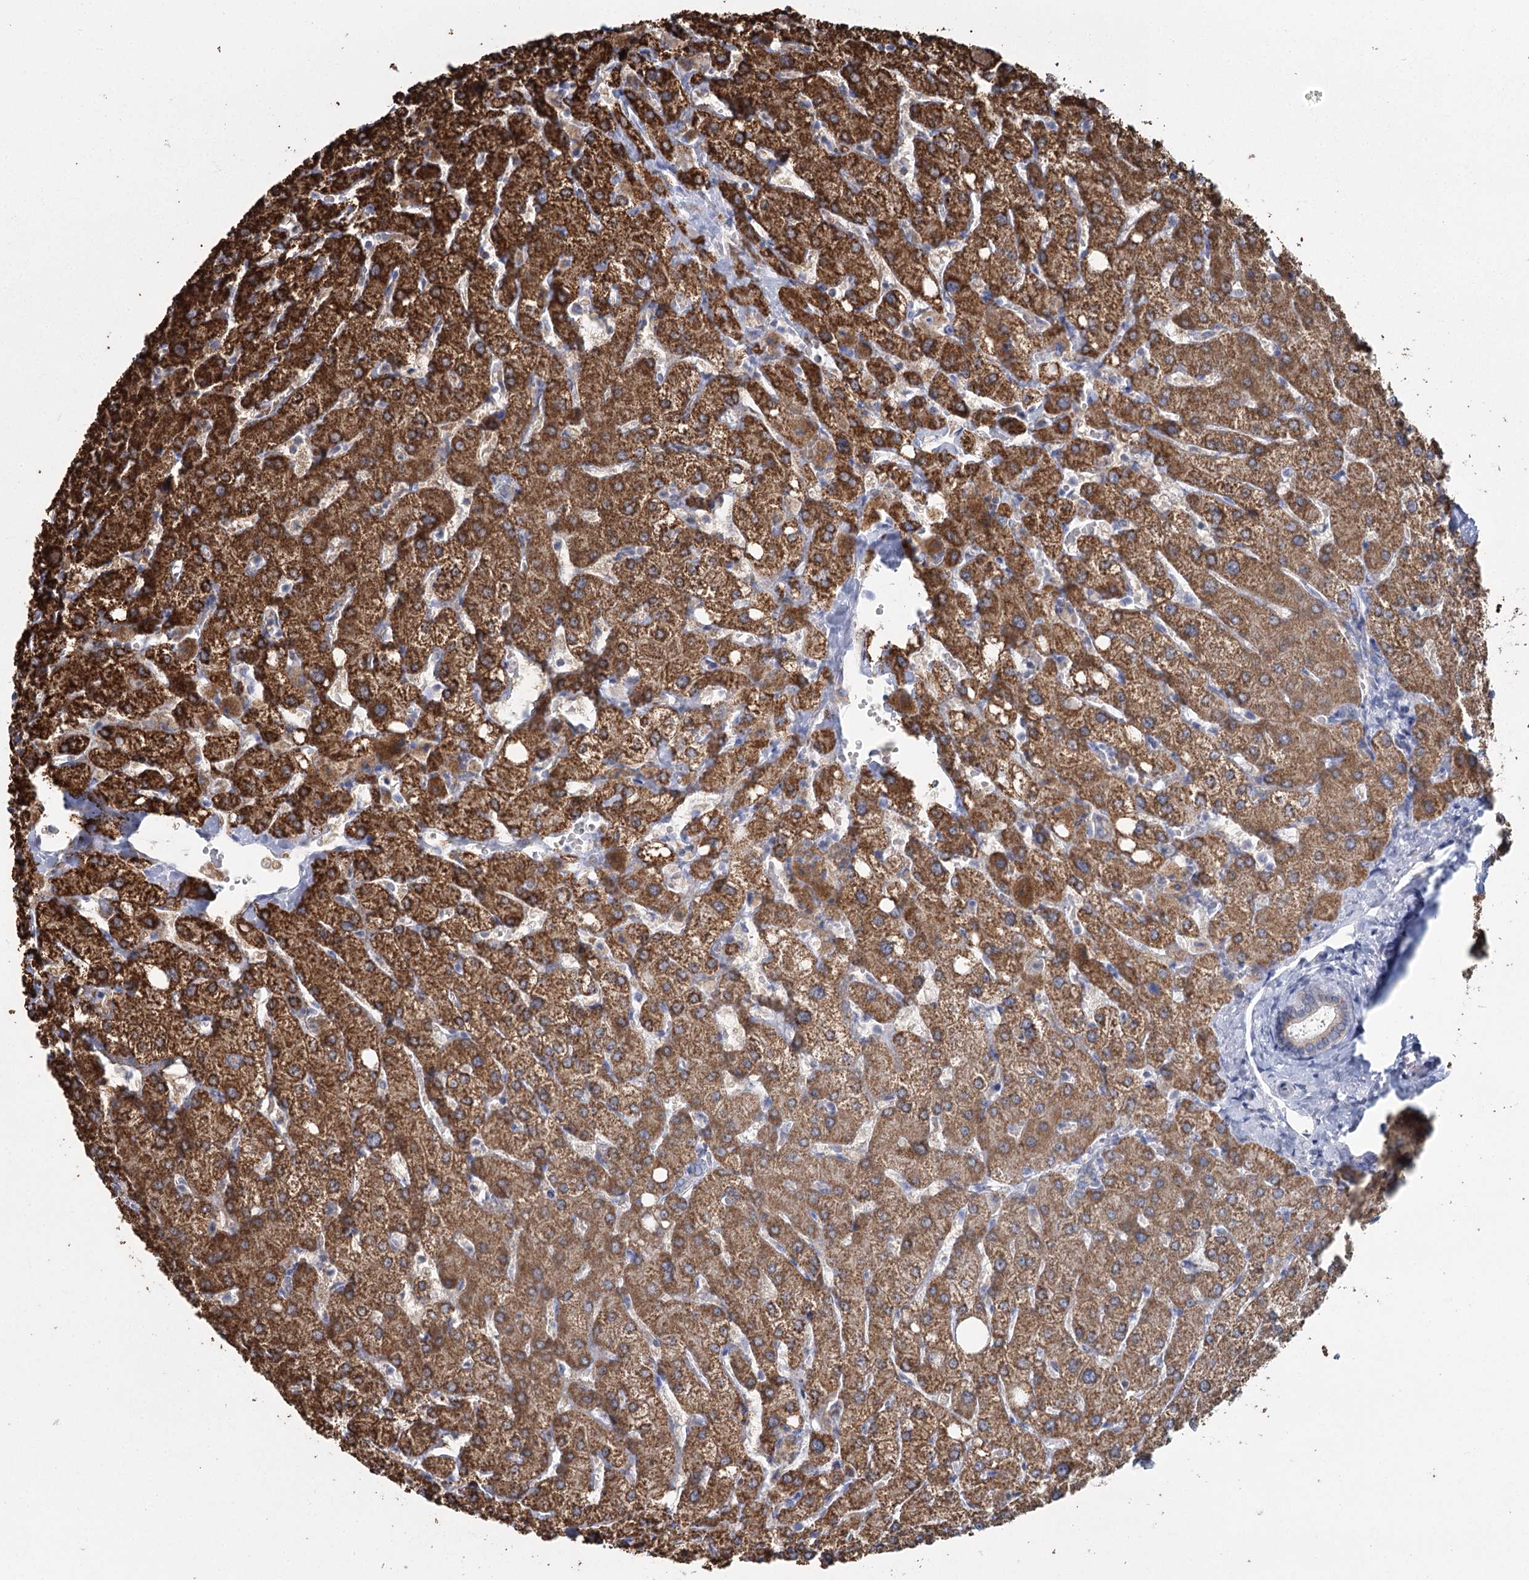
{"staining": {"intensity": "negative", "quantity": "none", "location": "none"}, "tissue": "liver", "cell_type": "Cholangiocytes", "image_type": "normal", "snomed": [{"axis": "morphology", "description": "Normal tissue, NOS"}, {"axis": "topography", "description": "Liver"}], "caption": "This micrograph is of benign liver stained with immunohistochemistry to label a protein in brown with the nuclei are counter-stained blue. There is no staining in cholangiocytes. (DAB immunohistochemistry (IHC), high magnification).", "gene": "MRPL44", "patient": {"sex": "female", "age": 54}}